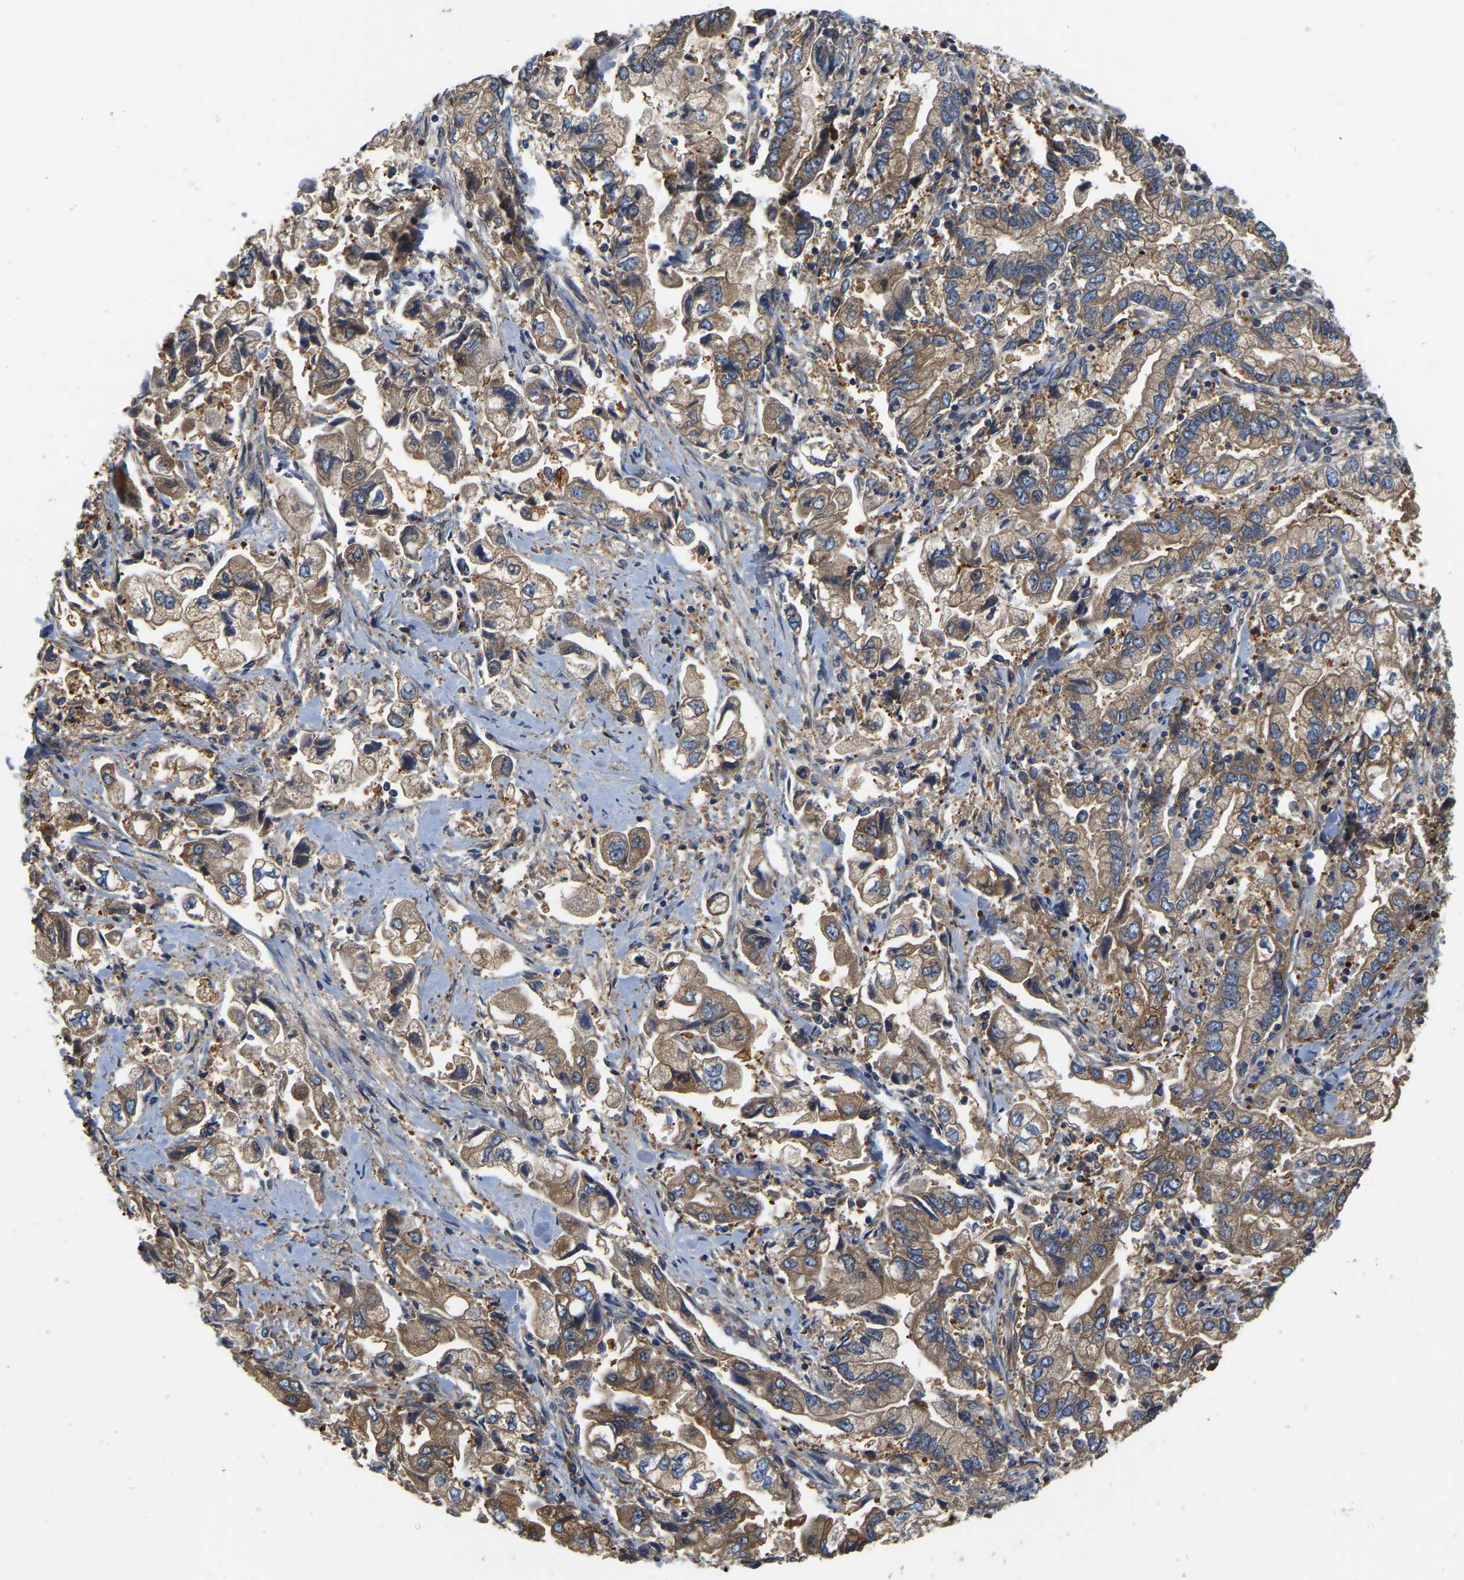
{"staining": {"intensity": "moderate", "quantity": ">75%", "location": "cytoplasmic/membranous"}, "tissue": "stomach cancer", "cell_type": "Tumor cells", "image_type": "cancer", "snomed": [{"axis": "morphology", "description": "Normal tissue, NOS"}, {"axis": "morphology", "description": "Adenocarcinoma, NOS"}, {"axis": "topography", "description": "Stomach"}], "caption": "Moderate cytoplasmic/membranous protein staining is seen in about >75% of tumor cells in adenocarcinoma (stomach). (brown staining indicates protein expression, while blue staining denotes nuclei).", "gene": "GARS1", "patient": {"sex": "male", "age": 62}}